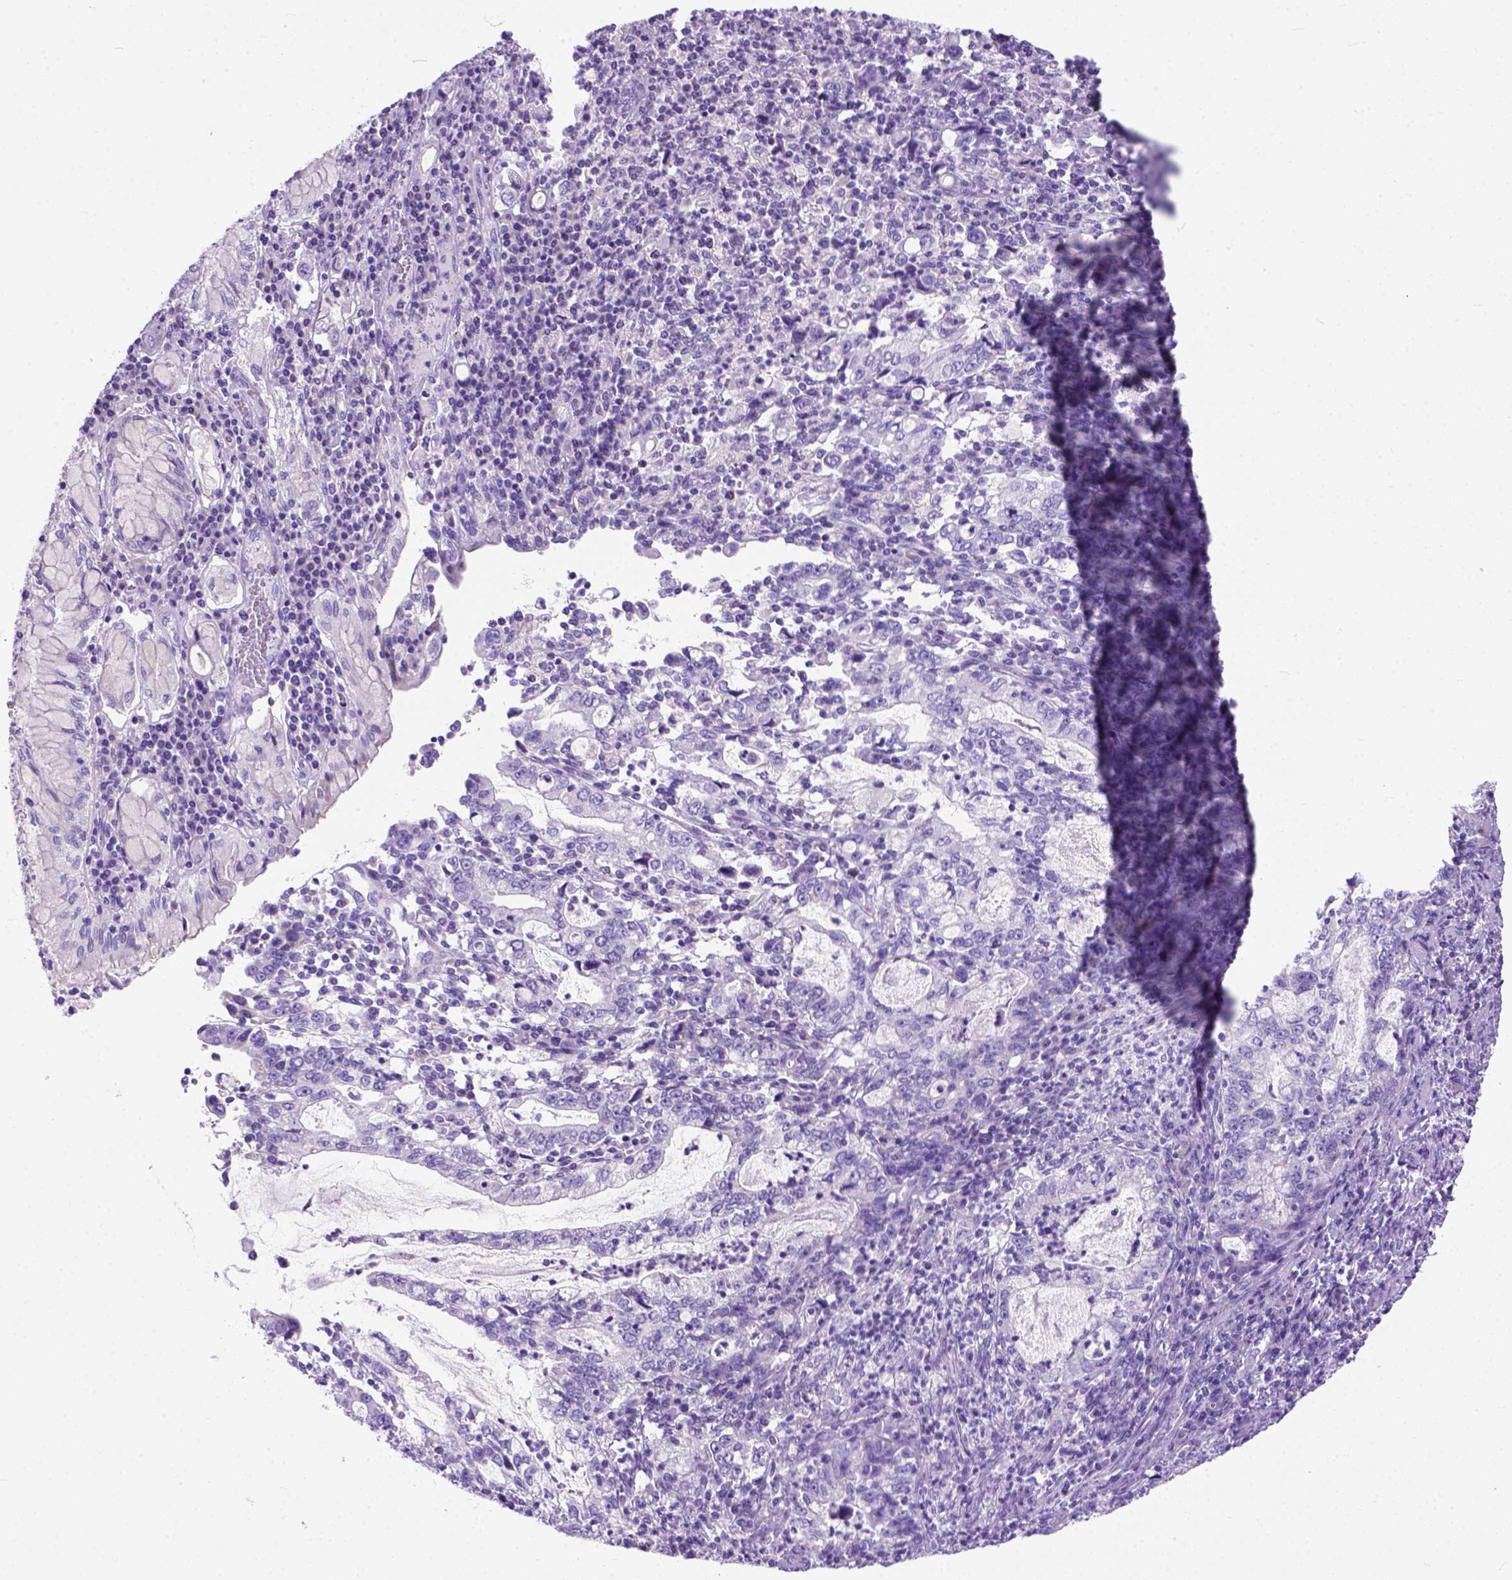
{"staining": {"intensity": "negative", "quantity": "none", "location": "none"}, "tissue": "stomach cancer", "cell_type": "Tumor cells", "image_type": "cancer", "snomed": [{"axis": "morphology", "description": "Adenocarcinoma, NOS"}, {"axis": "topography", "description": "Stomach, lower"}], "caption": "Immunohistochemistry (IHC) of stomach adenocarcinoma reveals no staining in tumor cells. (DAB immunohistochemistry (IHC), high magnification).", "gene": "ODAD3", "patient": {"sex": "female", "age": 72}}